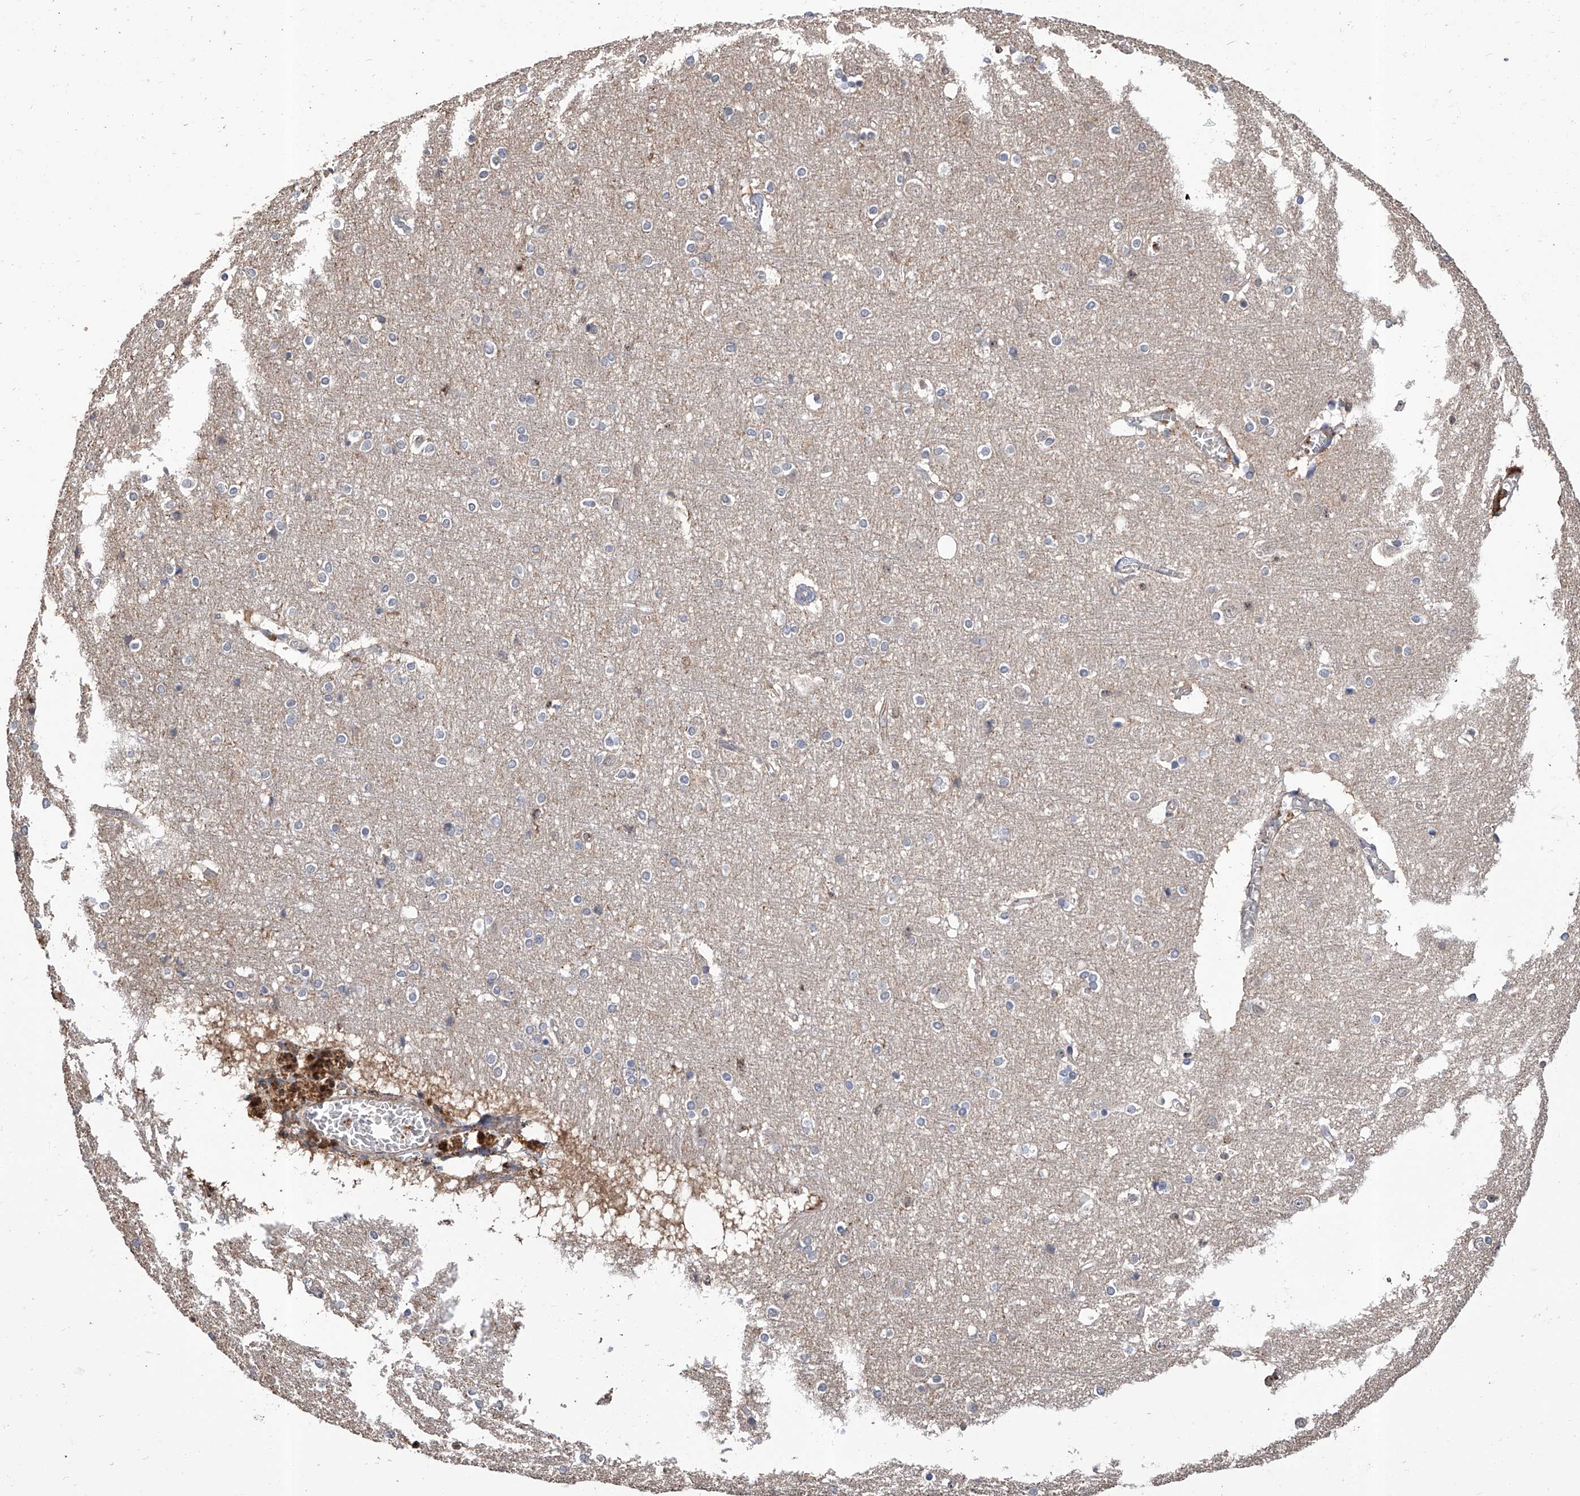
{"staining": {"intensity": "weak", "quantity": "<25%", "location": "cytoplasmic/membranous"}, "tissue": "cerebral cortex", "cell_type": "Endothelial cells", "image_type": "normal", "snomed": [{"axis": "morphology", "description": "Normal tissue, NOS"}, {"axis": "topography", "description": "Cerebral cortex"}], "caption": "This is a histopathology image of immunohistochemistry (IHC) staining of unremarkable cerebral cortex, which shows no expression in endothelial cells. (Brightfield microscopy of DAB (3,3'-diaminobenzidine) immunohistochemistry at high magnification).", "gene": "GPT", "patient": {"sex": "male", "age": 54}}